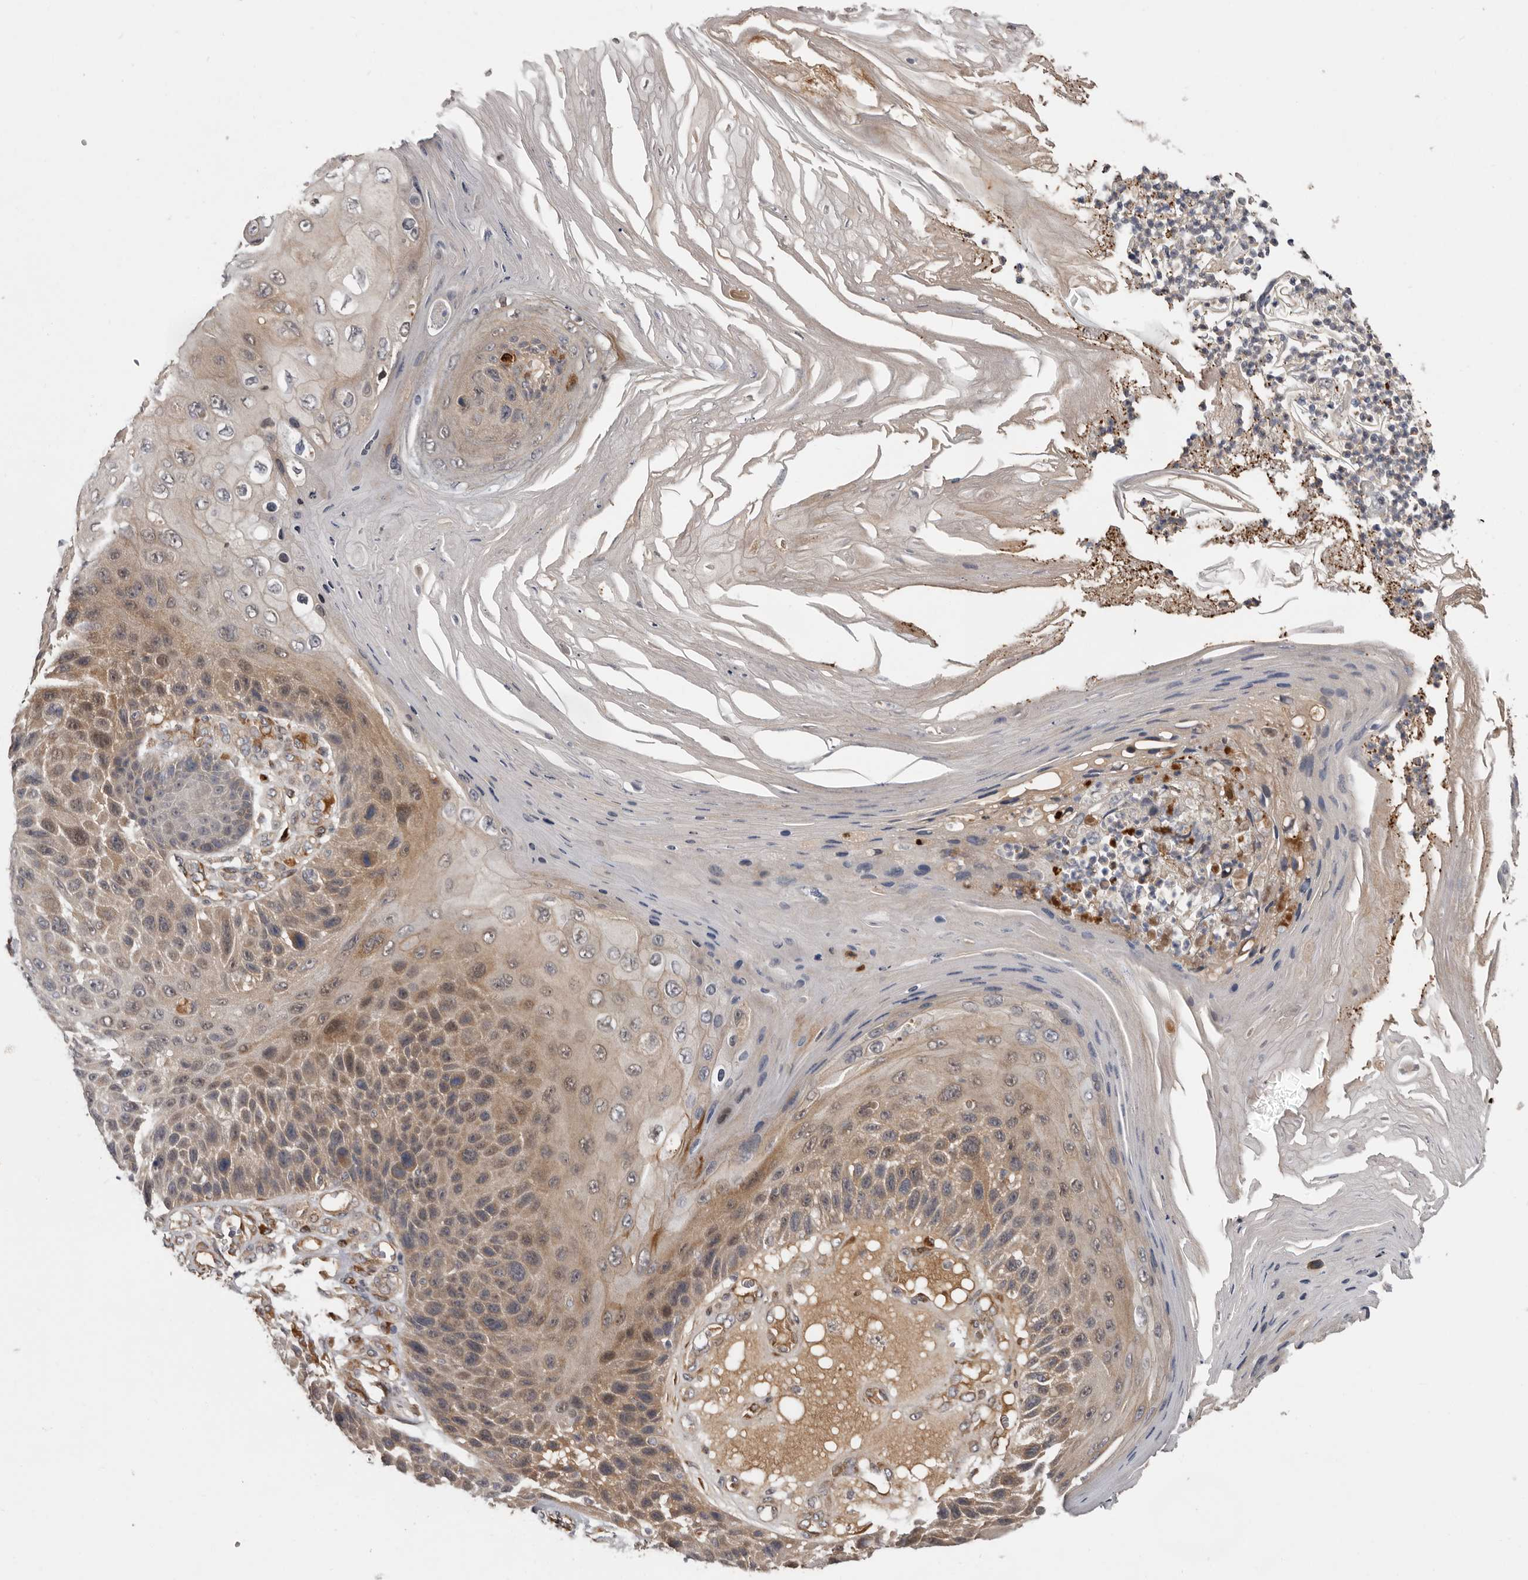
{"staining": {"intensity": "moderate", "quantity": ">75%", "location": "cytoplasmic/membranous"}, "tissue": "skin cancer", "cell_type": "Tumor cells", "image_type": "cancer", "snomed": [{"axis": "morphology", "description": "Squamous cell carcinoma, NOS"}, {"axis": "topography", "description": "Skin"}], "caption": "An image showing moderate cytoplasmic/membranous expression in about >75% of tumor cells in skin squamous cell carcinoma, as visualized by brown immunohistochemical staining.", "gene": "MTF1", "patient": {"sex": "female", "age": 88}}